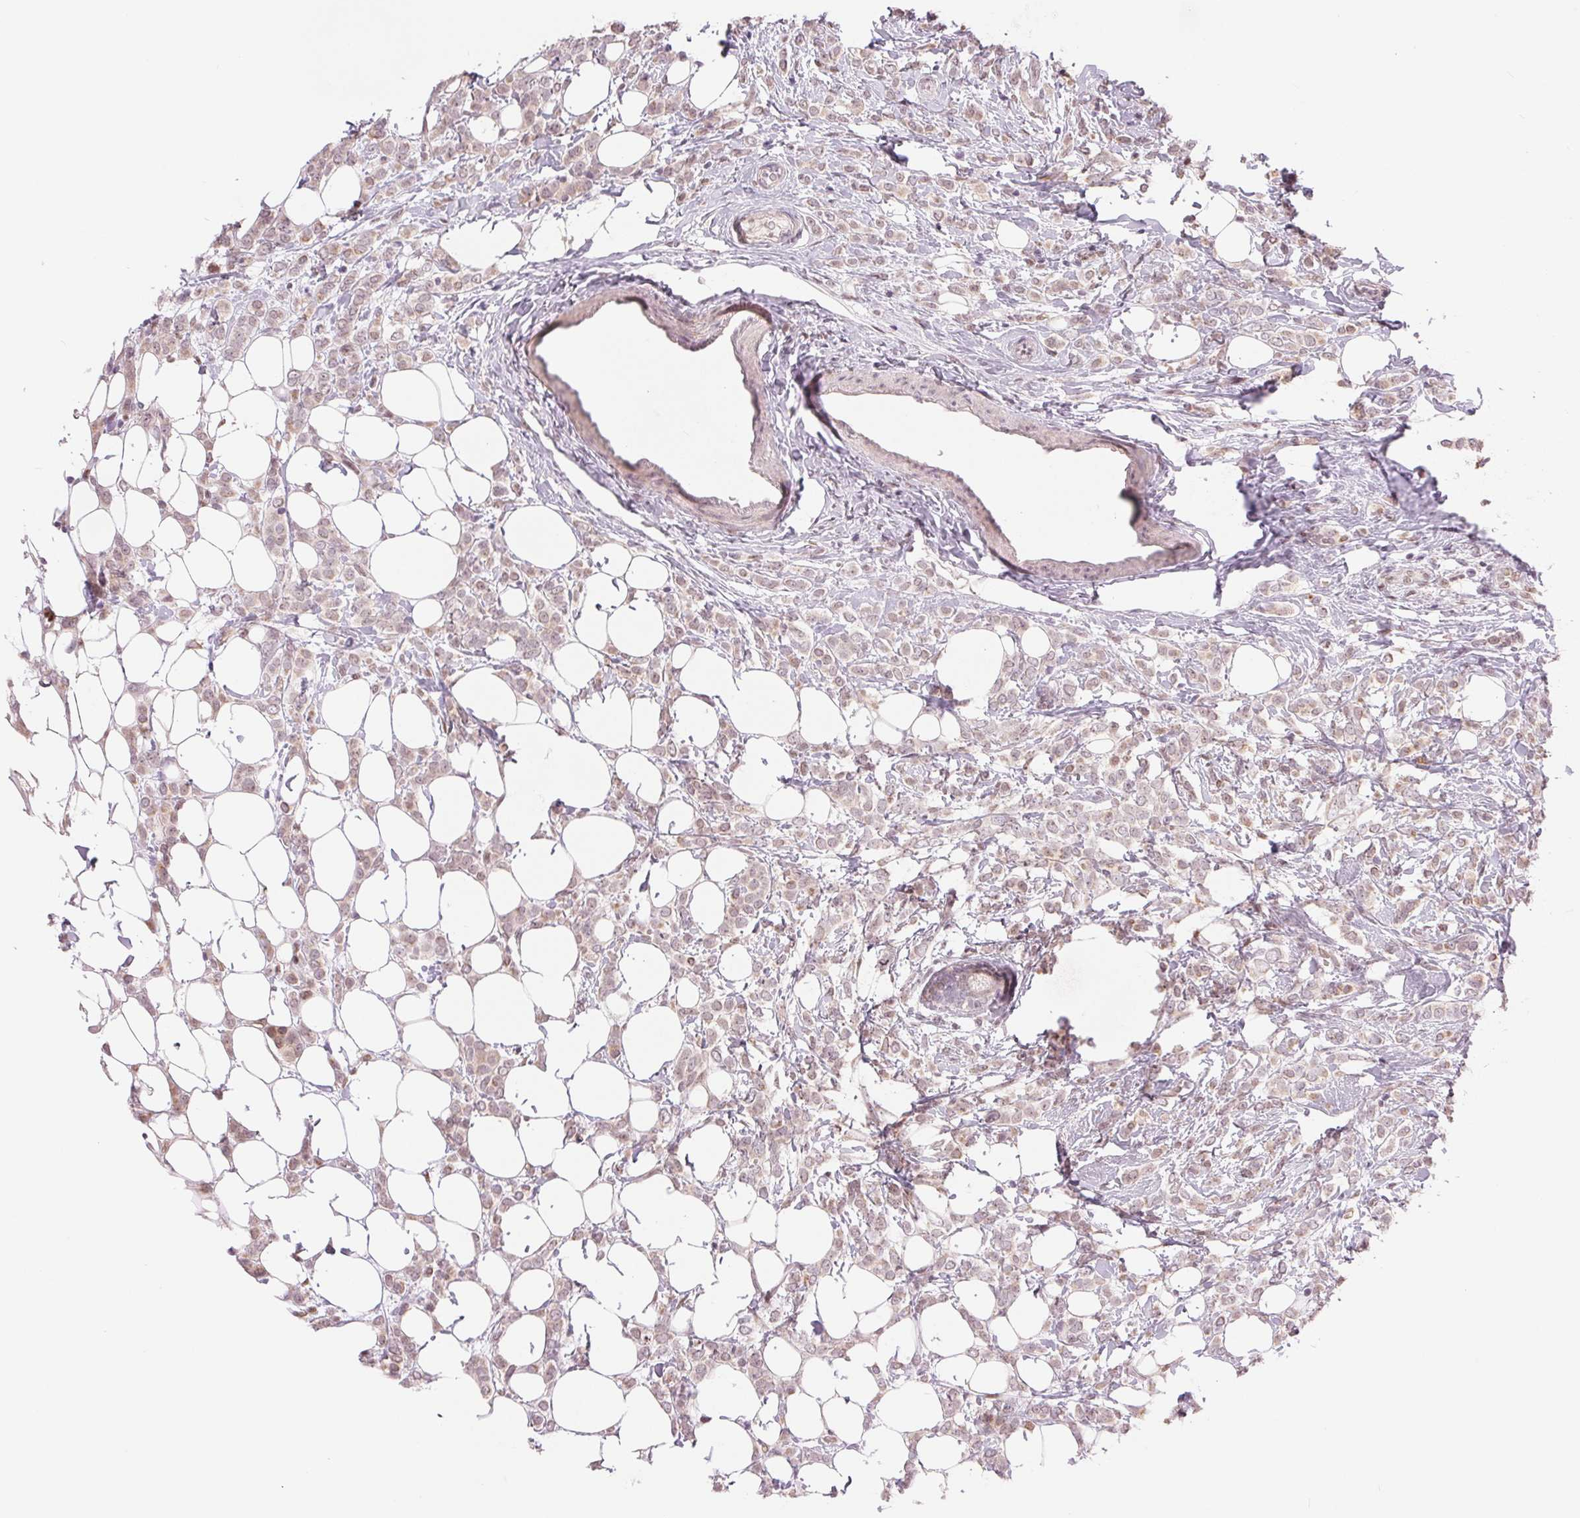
{"staining": {"intensity": "weak", "quantity": ">75%", "location": "cytoplasmic/membranous"}, "tissue": "breast cancer", "cell_type": "Tumor cells", "image_type": "cancer", "snomed": [{"axis": "morphology", "description": "Lobular carcinoma"}, {"axis": "topography", "description": "Breast"}], "caption": "Protein expression analysis of lobular carcinoma (breast) exhibits weak cytoplasmic/membranous staining in approximately >75% of tumor cells.", "gene": "ARHGAP32", "patient": {"sex": "female", "age": 49}}